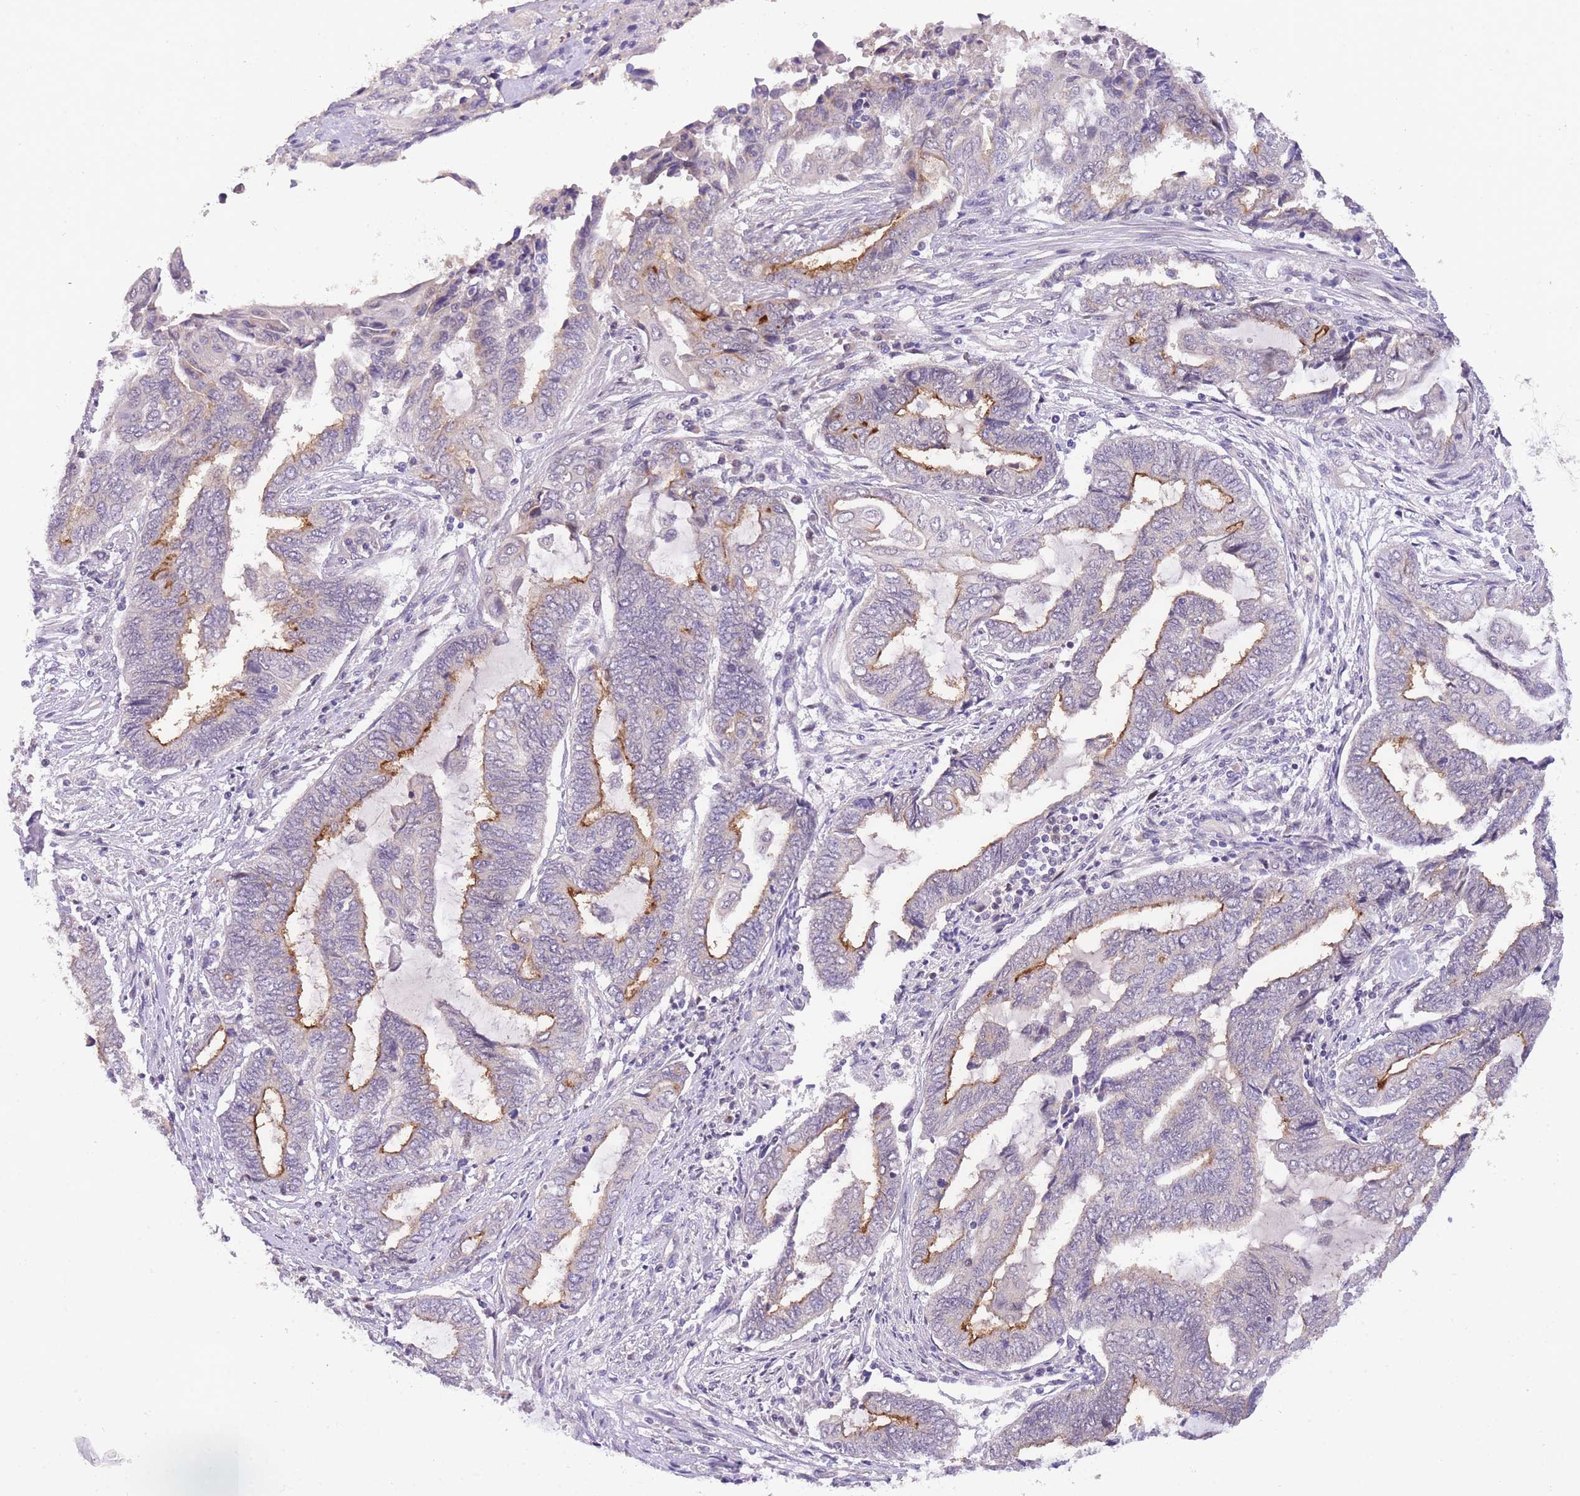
{"staining": {"intensity": "moderate", "quantity": "<25%", "location": "cytoplasmic/membranous"}, "tissue": "endometrial cancer", "cell_type": "Tumor cells", "image_type": "cancer", "snomed": [{"axis": "morphology", "description": "Adenocarcinoma, NOS"}, {"axis": "topography", "description": "Uterus"}, {"axis": "topography", "description": "Endometrium"}], "caption": "DAB (3,3'-diaminobenzidine) immunohistochemical staining of human endometrial cancer exhibits moderate cytoplasmic/membranous protein staining in approximately <25% of tumor cells.", "gene": "SLC35F2", "patient": {"sex": "female", "age": 70}}